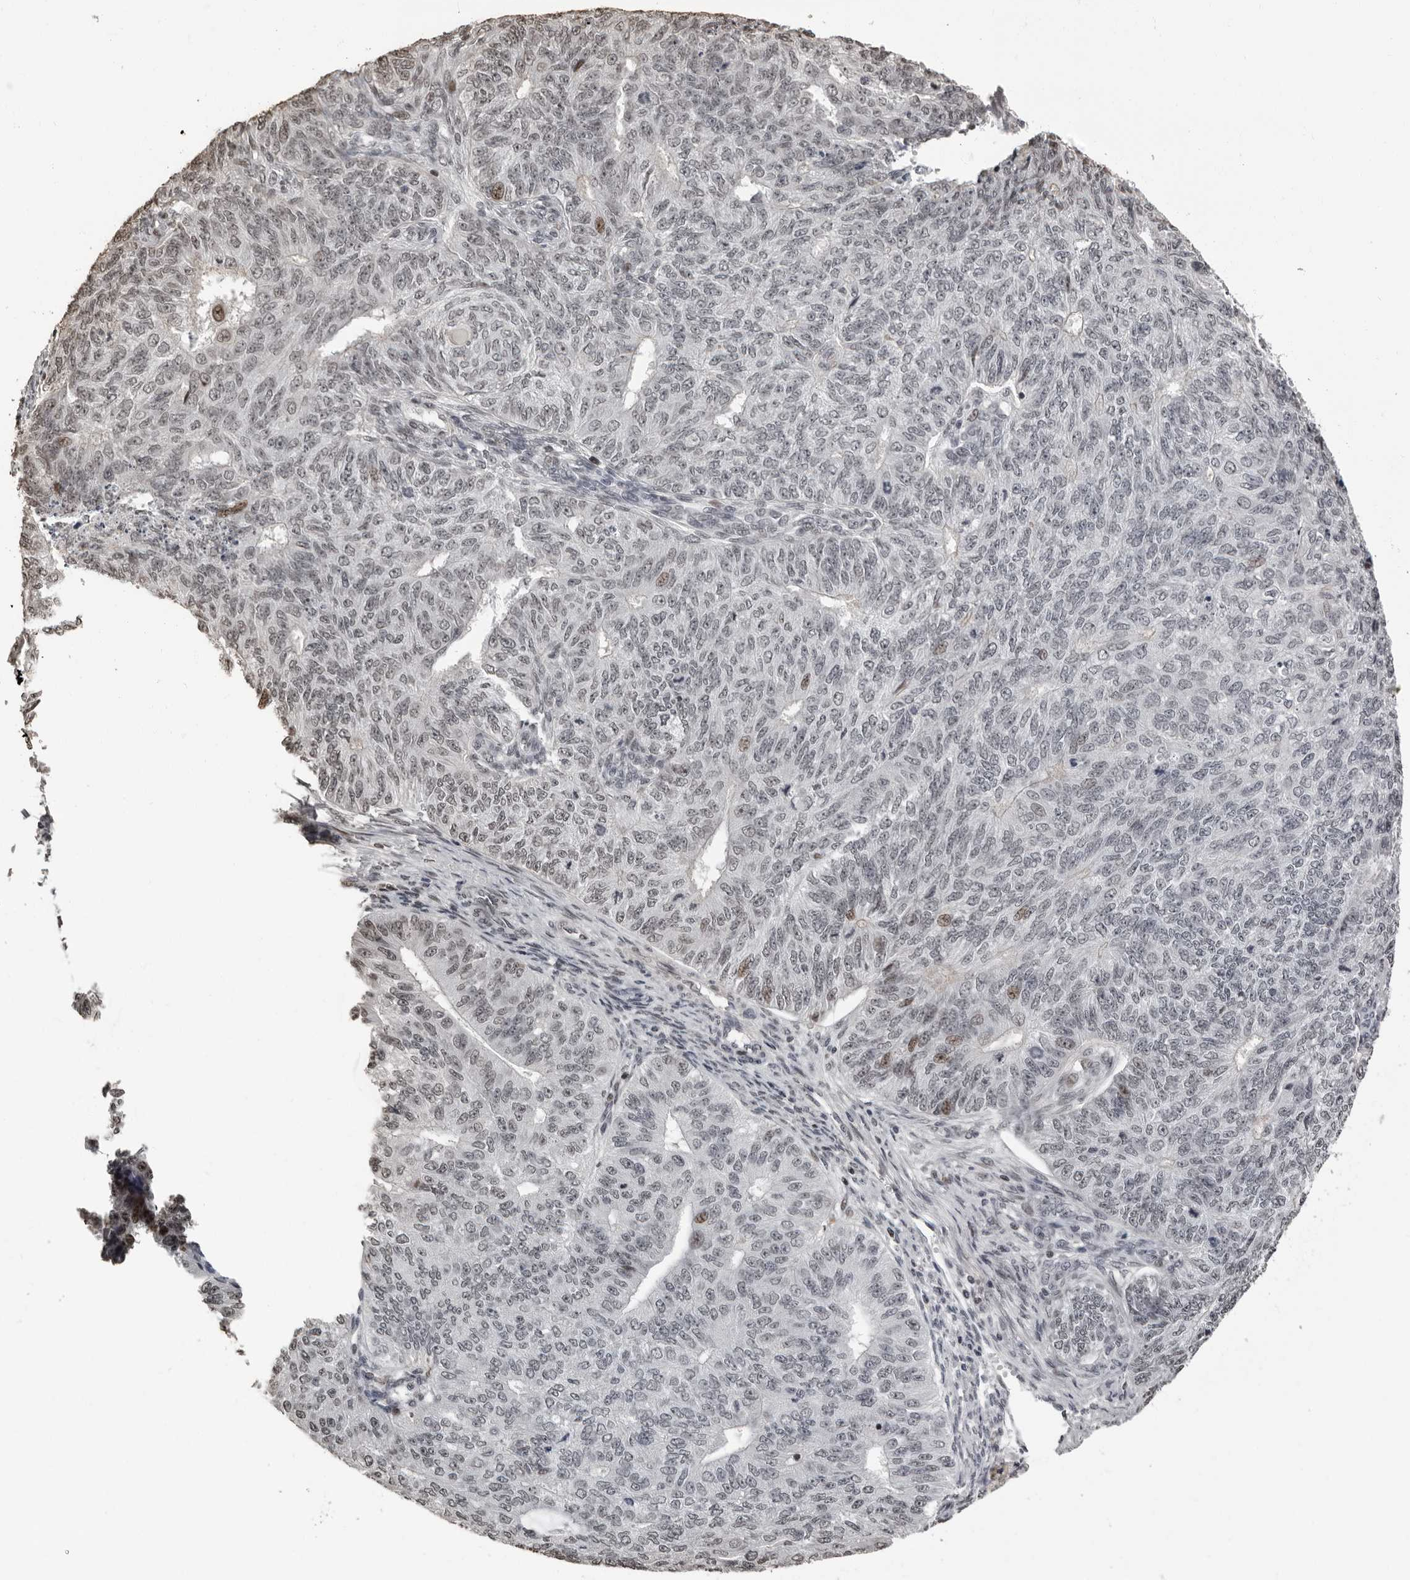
{"staining": {"intensity": "weak", "quantity": "<25%", "location": "nuclear"}, "tissue": "endometrial cancer", "cell_type": "Tumor cells", "image_type": "cancer", "snomed": [{"axis": "morphology", "description": "Adenocarcinoma, NOS"}, {"axis": "topography", "description": "Endometrium"}], "caption": "Immunohistochemical staining of endometrial adenocarcinoma reveals no significant positivity in tumor cells.", "gene": "ORC1", "patient": {"sex": "female", "age": 32}}